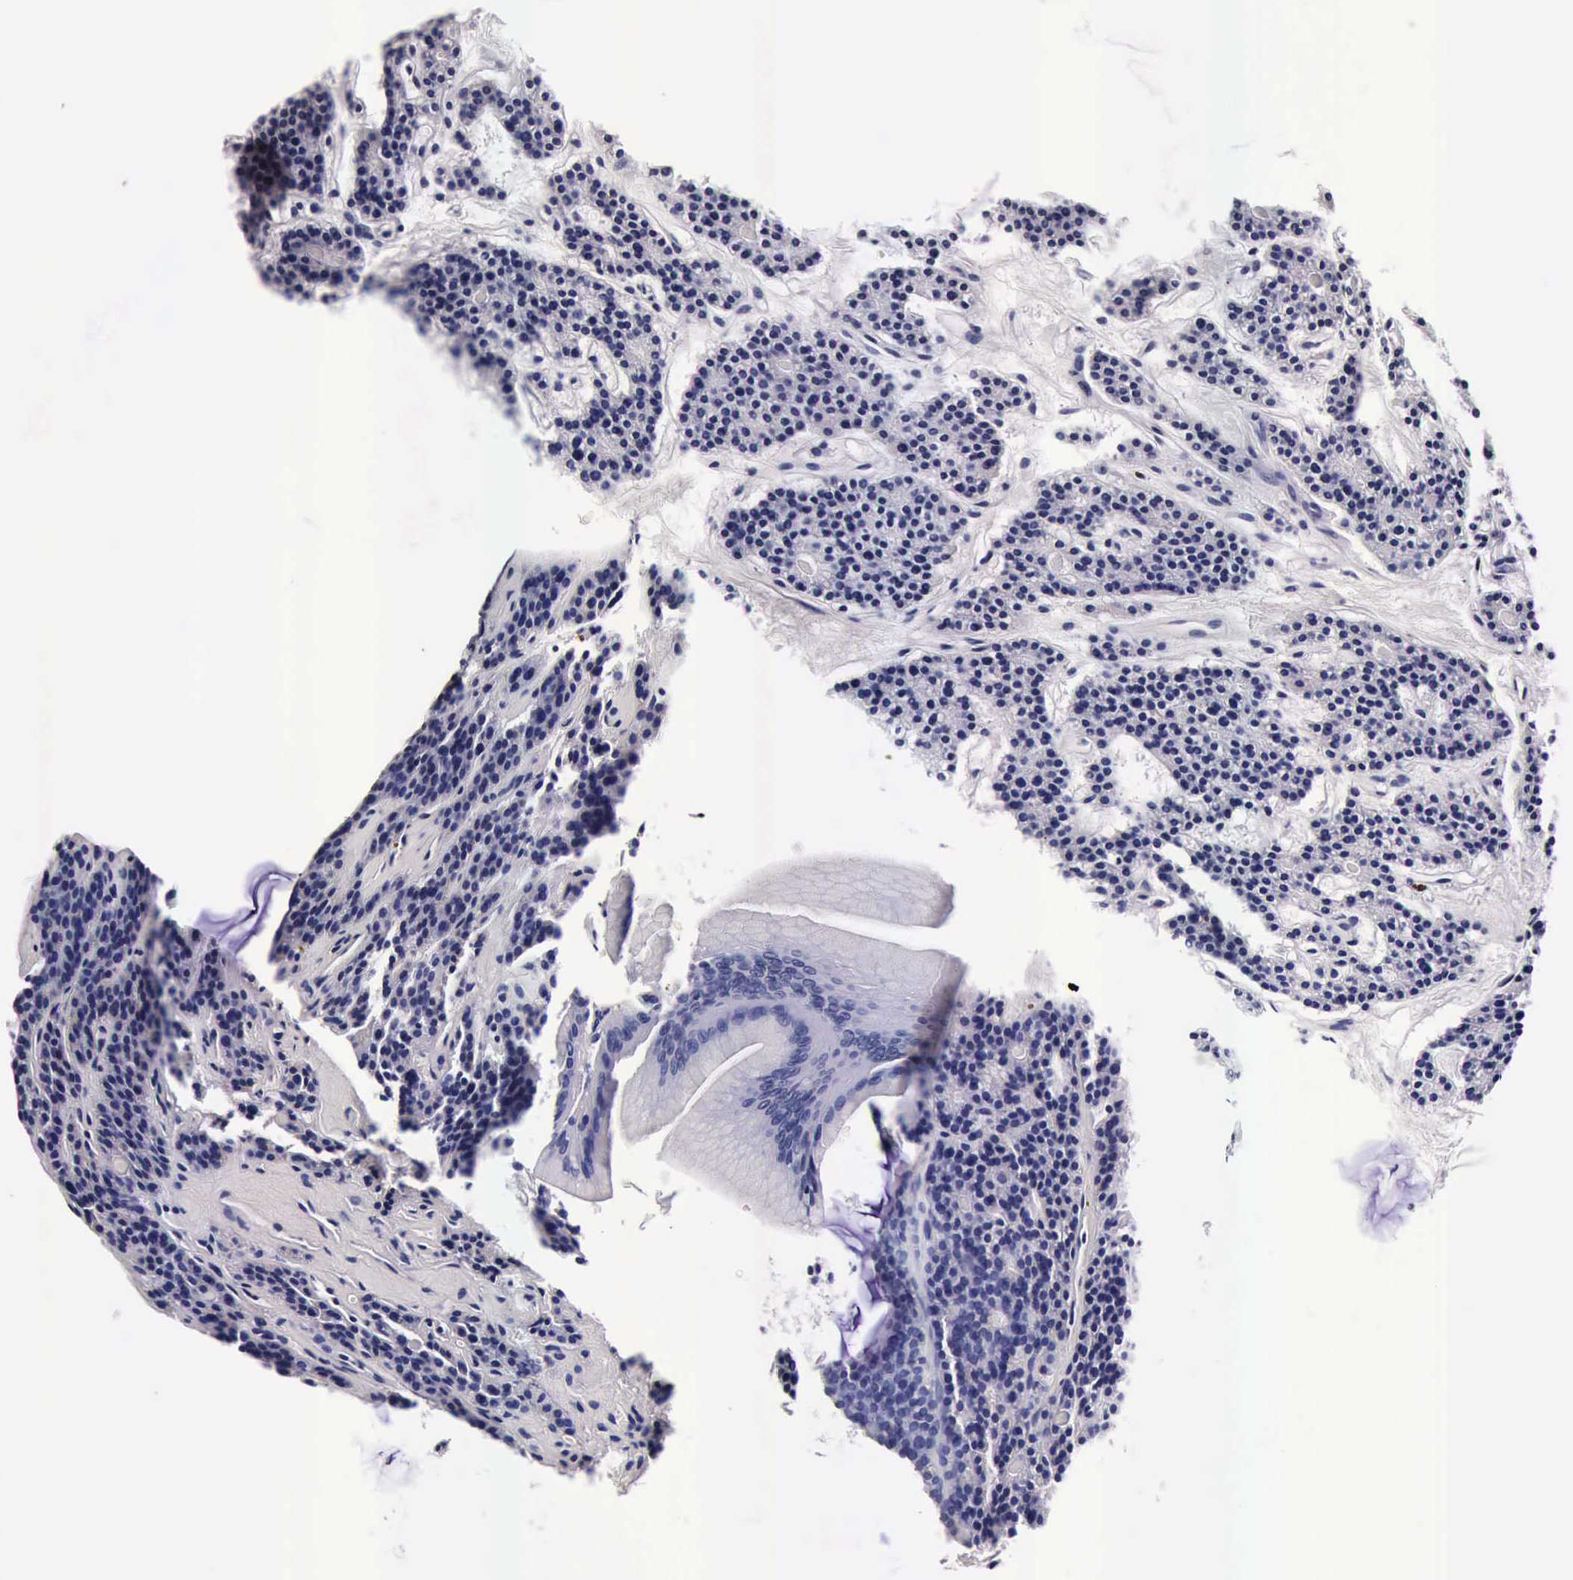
{"staining": {"intensity": "negative", "quantity": "none", "location": "none"}, "tissue": "parathyroid gland", "cell_type": "Glandular cells", "image_type": "normal", "snomed": [{"axis": "morphology", "description": "Normal tissue, NOS"}, {"axis": "topography", "description": "Parathyroid gland"}], "caption": "A high-resolution image shows immunohistochemistry (IHC) staining of benign parathyroid gland, which shows no significant staining in glandular cells.", "gene": "IAPP", "patient": {"sex": "female", "age": 70}}